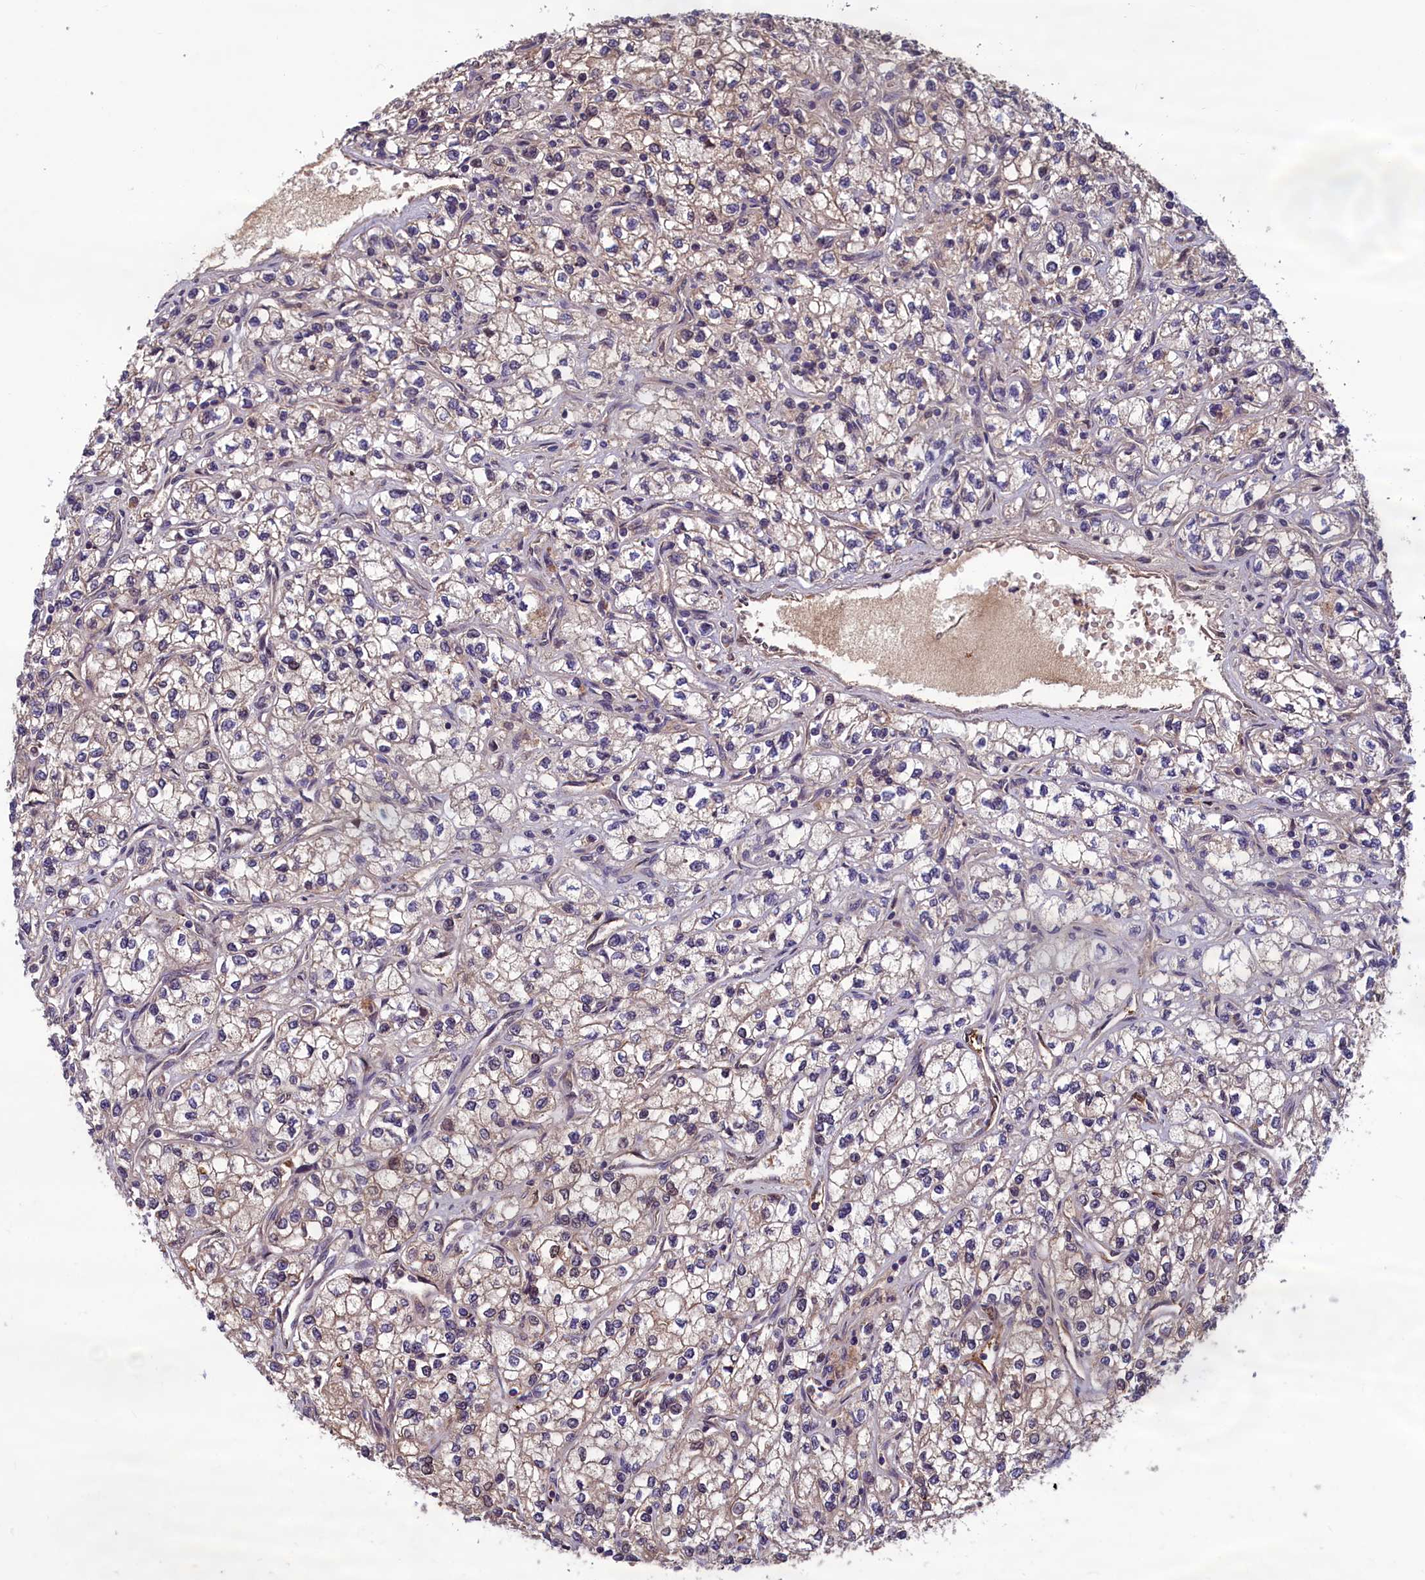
{"staining": {"intensity": "weak", "quantity": "<25%", "location": "cytoplasmic/membranous"}, "tissue": "renal cancer", "cell_type": "Tumor cells", "image_type": "cancer", "snomed": [{"axis": "morphology", "description": "Adenocarcinoma, NOS"}, {"axis": "topography", "description": "Kidney"}], "caption": "Immunohistochemistry image of neoplastic tissue: renal adenocarcinoma stained with DAB displays no significant protein expression in tumor cells.", "gene": "CCDC15", "patient": {"sex": "male", "age": 80}}